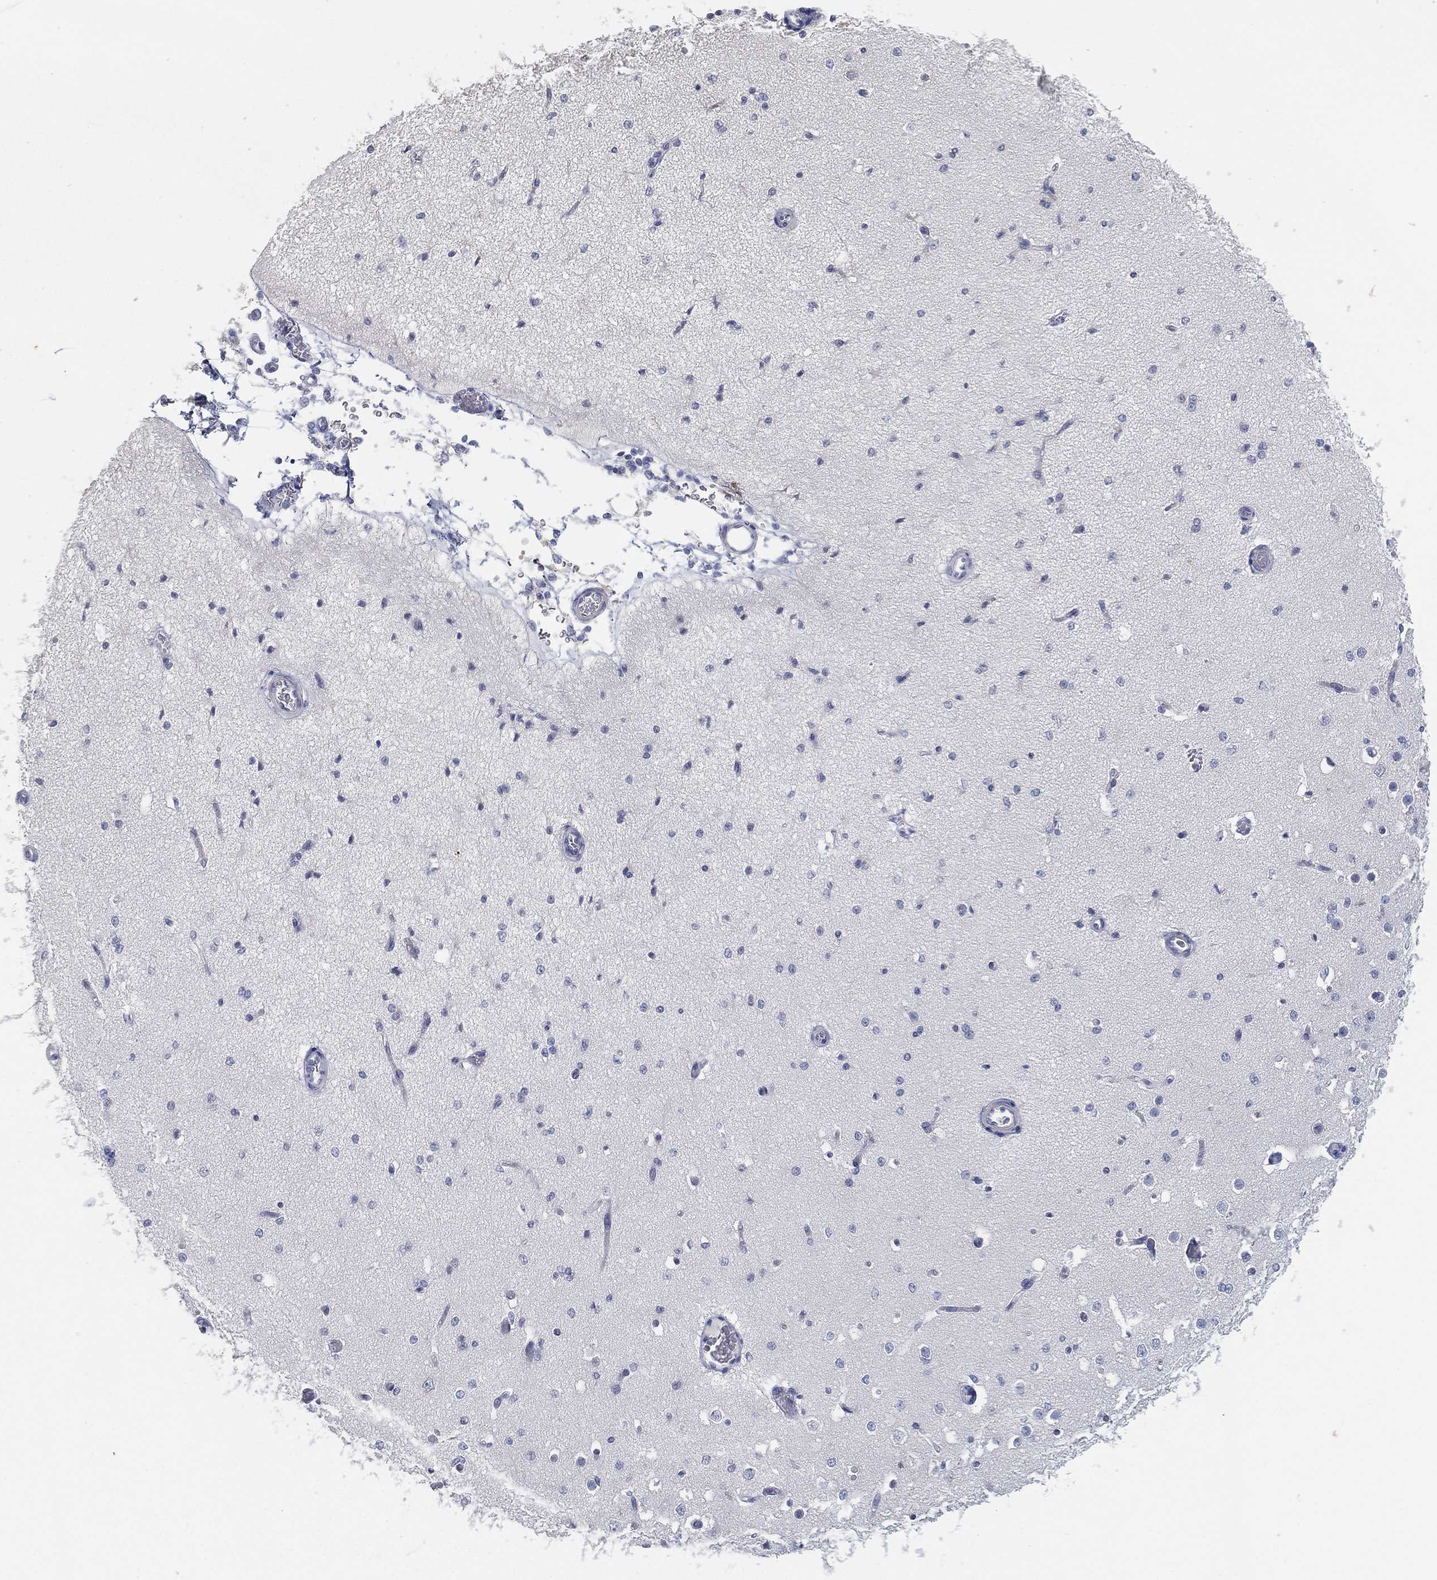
{"staining": {"intensity": "negative", "quantity": "none", "location": "none"}, "tissue": "cerebral cortex", "cell_type": "Endothelial cells", "image_type": "normal", "snomed": [{"axis": "morphology", "description": "Normal tissue, NOS"}, {"axis": "morphology", "description": "Inflammation, NOS"}, {"axis": "topography", "description": "Cerebral cortex"}], "caption": "IHC photomicrograph of benign human cerebral cortex stained for a protein (brown), which exhibits no positivity in endothelial cells. (DAB immunohistochemistry (IHC) visualized using brightfield microscopy, high magnification).", "gene": "FAM187B", "patient": {"sex": "male", "age": 6}}